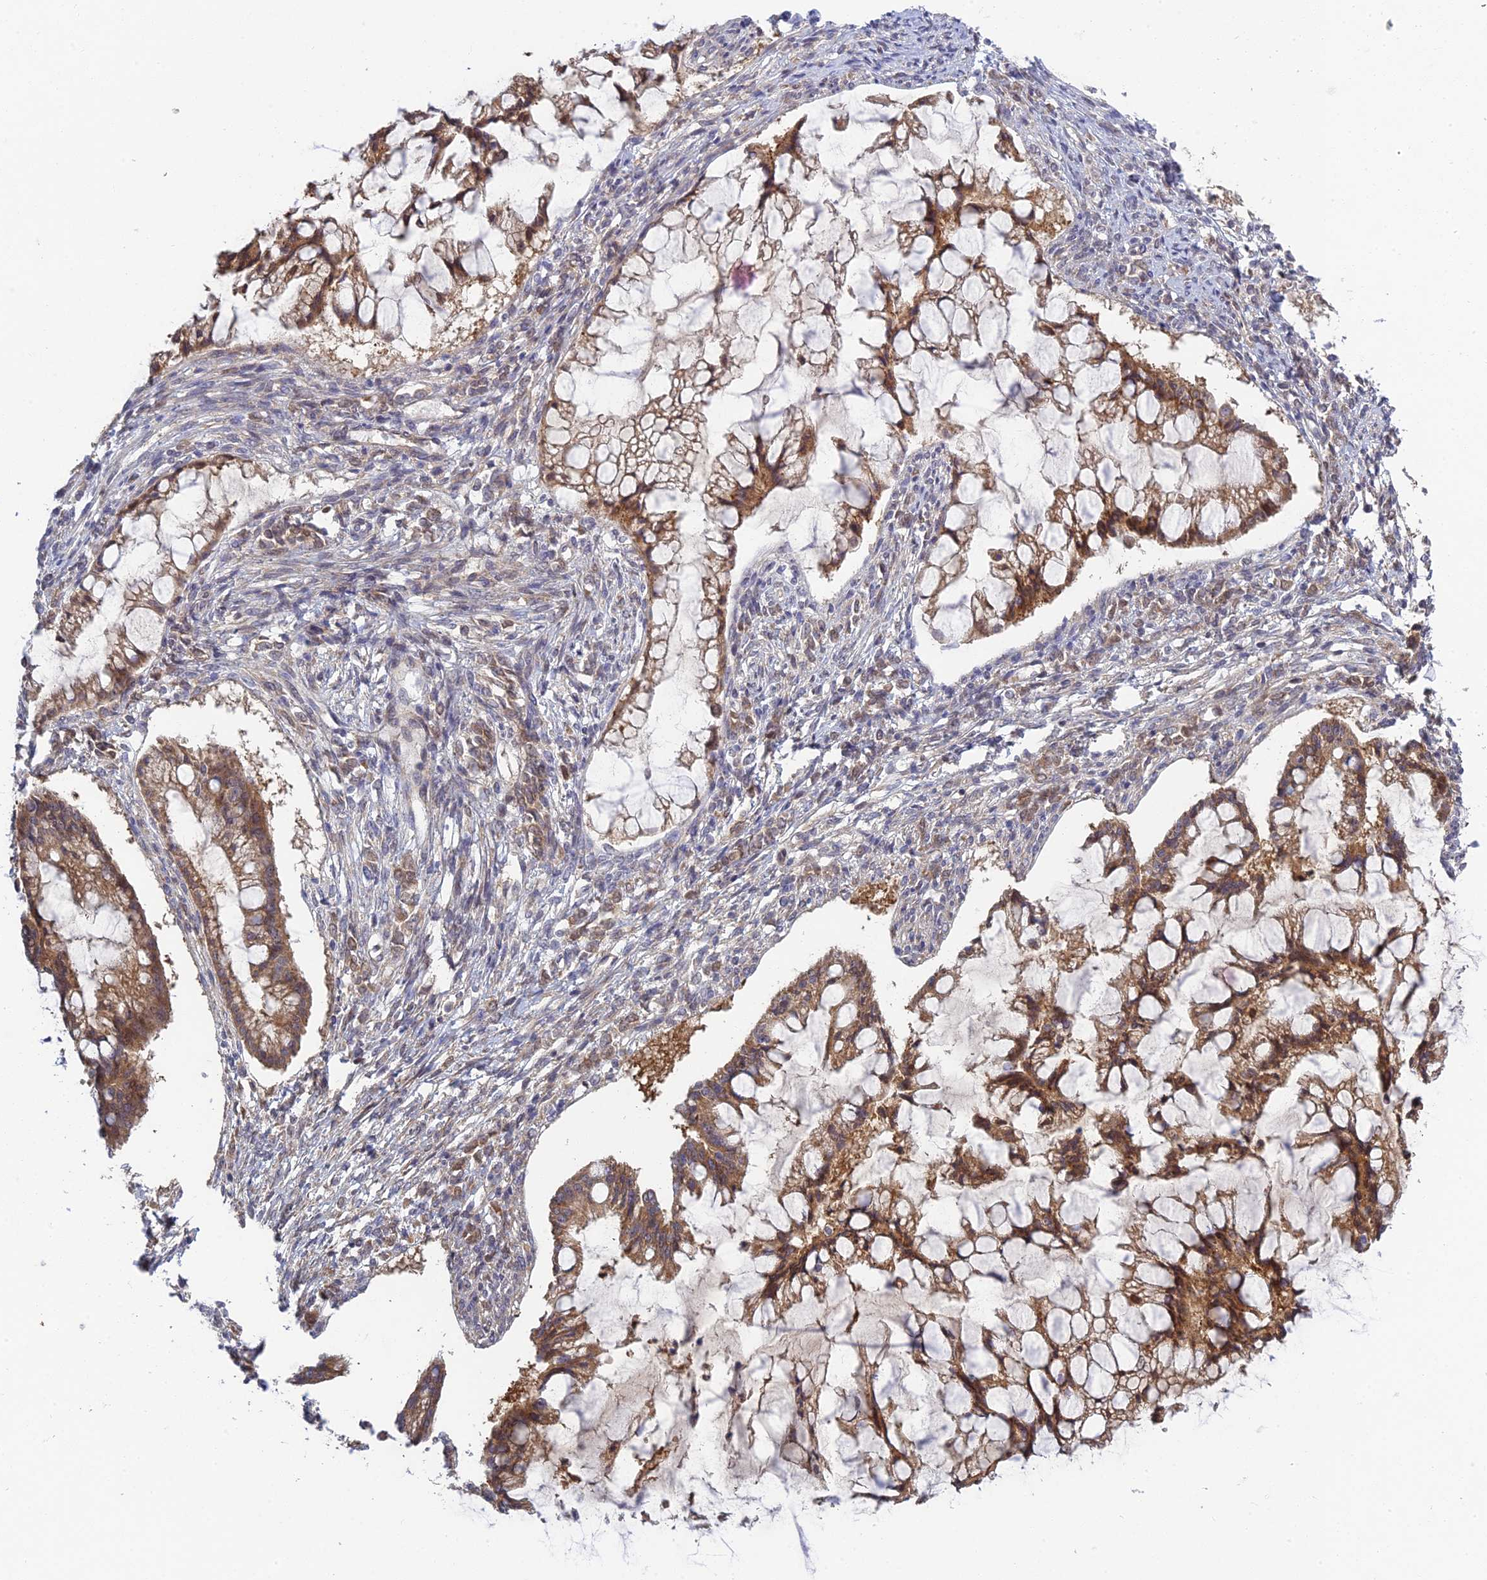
{"staining": {"intensity": "moderate", "quantity": ">75%", "location": "cytoplasmic/membranous"}, "tissue": "ovarian cancer", "cell_type": "Tumor cells", "image_type": "cancer", "snomed": [{"axis": "morphology", "description": "Cystadenocarcinoma, mucinous, NOS"}, {"axis": "topography", "description": "Ovary"}], "caption": "A brown stain shows moderate cytoplasmic/membranous positivity of a protein in human ovarian cancer tumor cells.", "gene": "INCA1", "patient": {"sex": "female", "age": 73}}